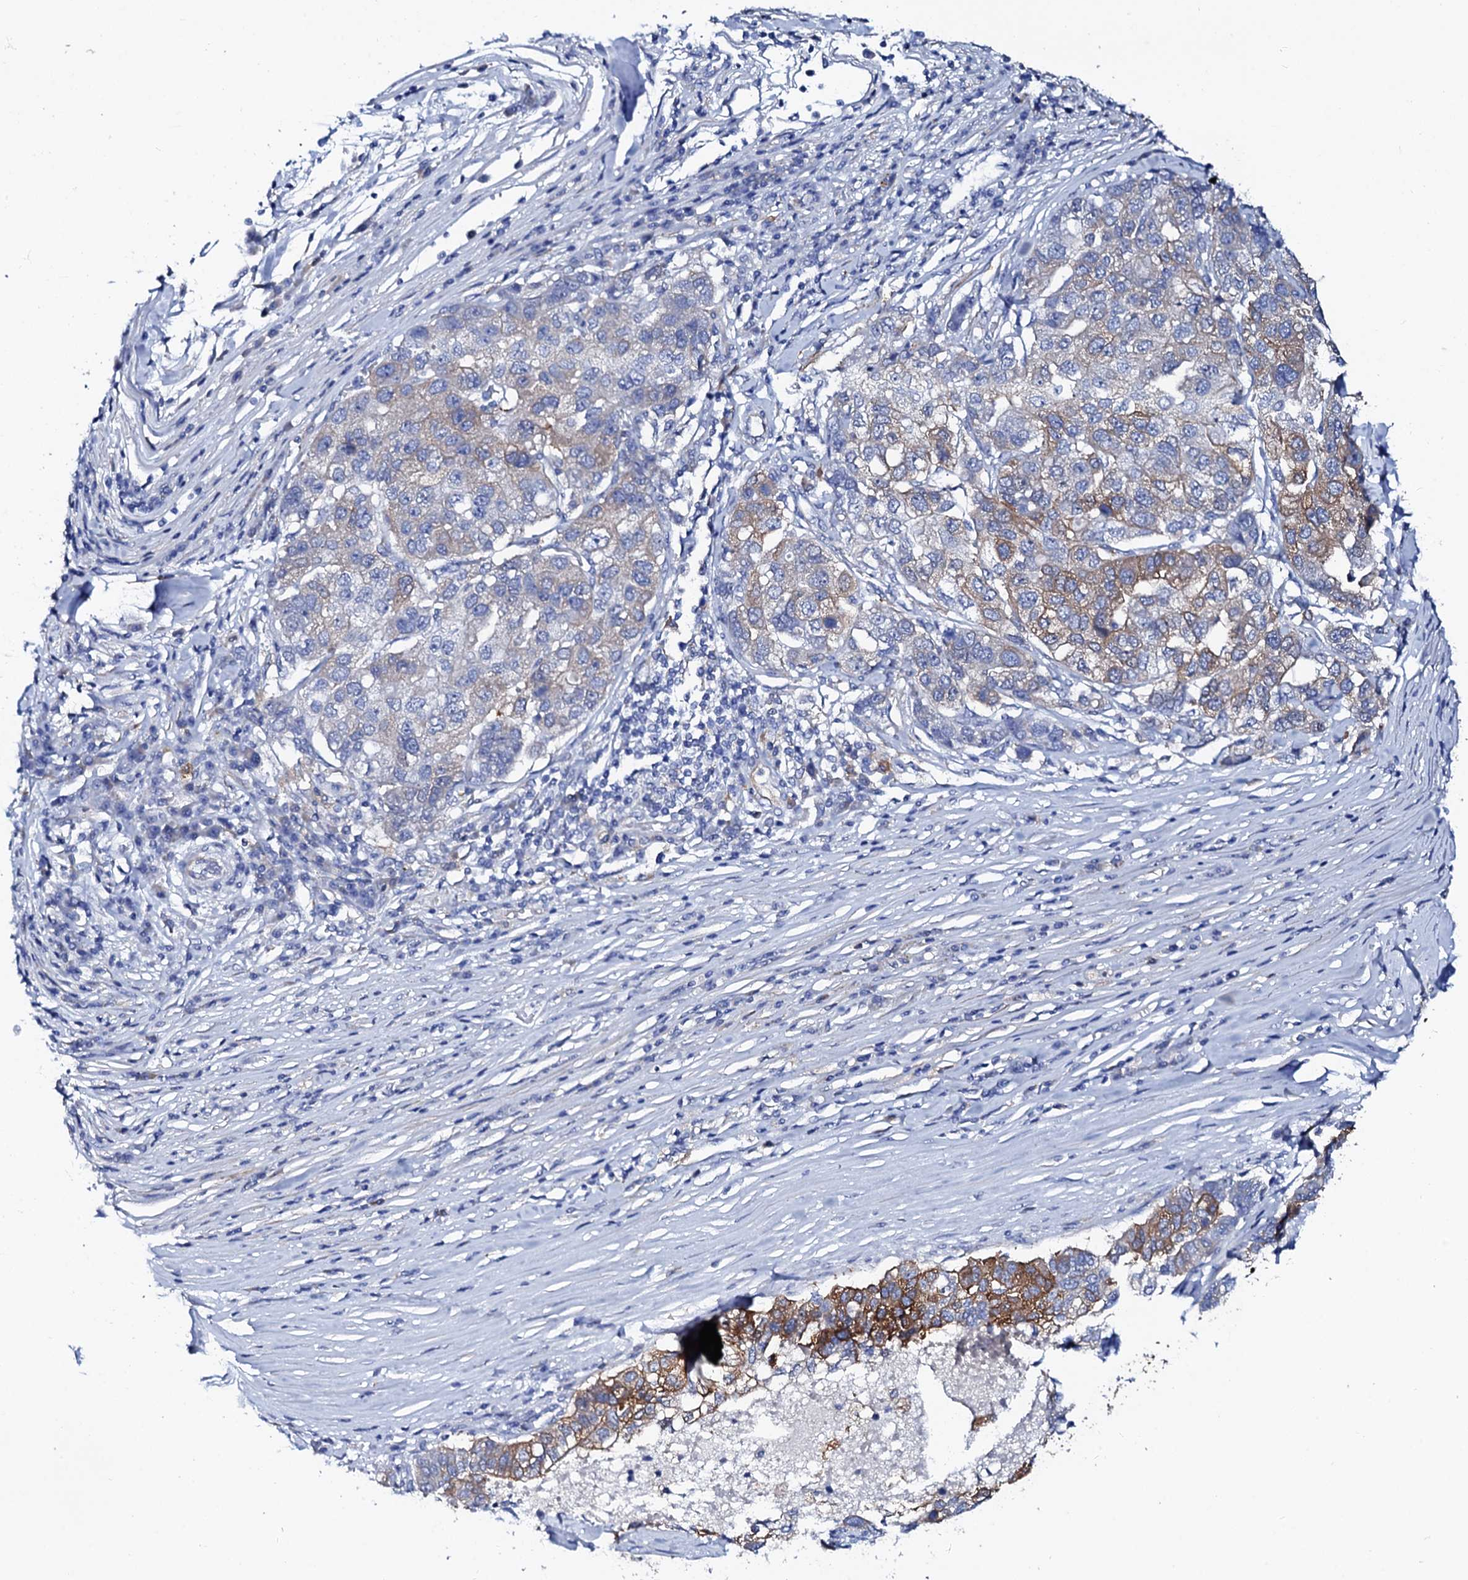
{"staining": {"intensity": "moderate", "quantity": "25%-75%", "location": "cytoplasmic/membranous"}, "tissue": "pancreatic cancer", "cell_type": "Tumor cells", "image_type": "cancer", "snomed": [{"axis": "morphology", "description": "Adenocarcinoma, NOS"}, {"axis": "topography", "description": "Pancreas"}], "caption": "Adenocarcinoma (pancreatic) stained with a brown dye reveals moderate cytoplasmic/membranous positive staining in approximately 25%-75% of tumor cells.", "gene": "GLB1L3", "patient": {"sex": "female", "age": 61}}